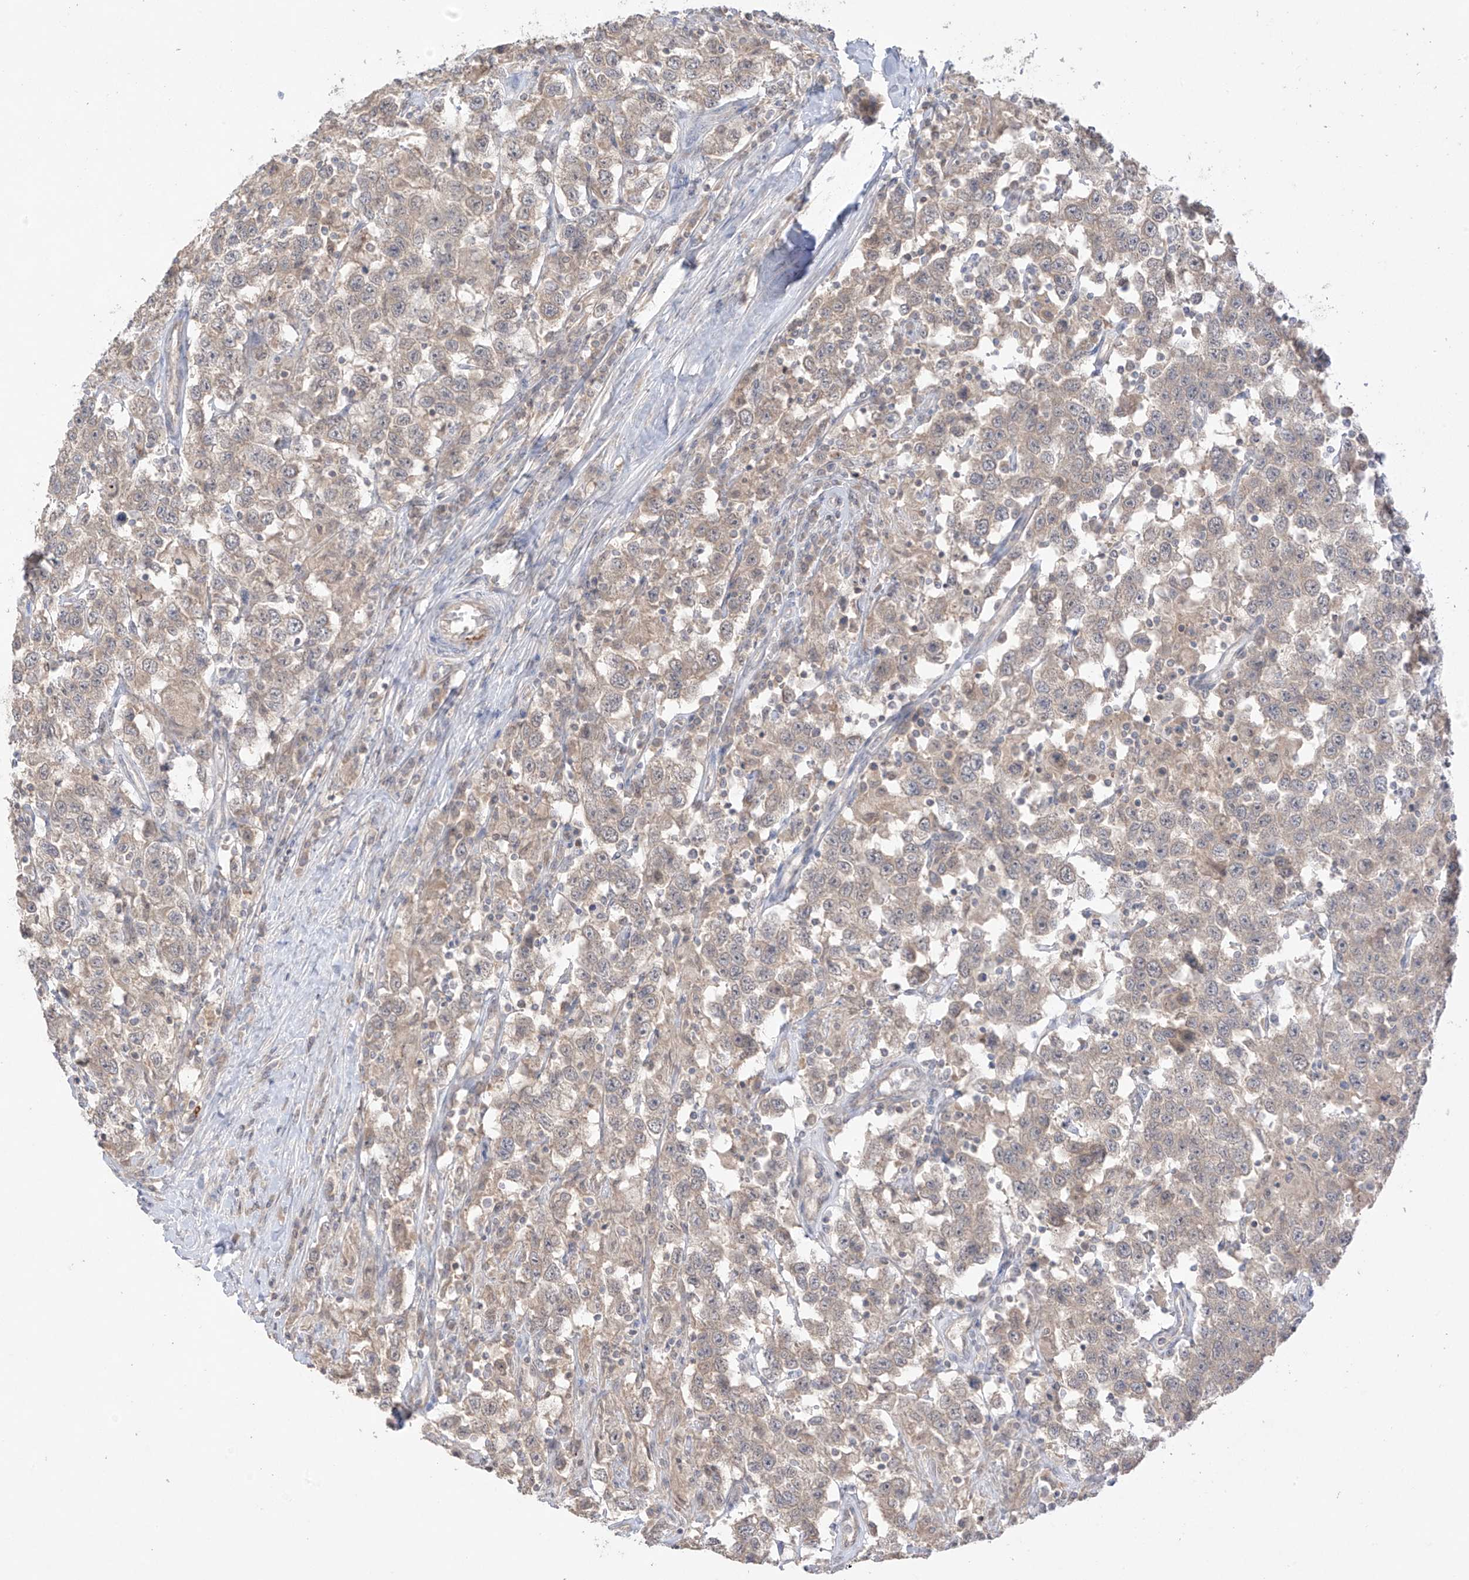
{"staining": {"intensity": "weak", "quantity": "25%-75%", "location": "cytoplasmic/membranous"}, "tissue": "testis cancer", "cell_type": "Tumor cells", "image_type": "cancer", "snomed": [{"axis": "morphology", "description": "Seminoma, NOS"}, {"axis": "topography", "description": "Testis"}], "caption": "Testis cancer stained with a protein marker demonstrates weak staining in tumor cells.", "gene": "ANGEL2", "patient": {"sex": "male", "age": 41}}